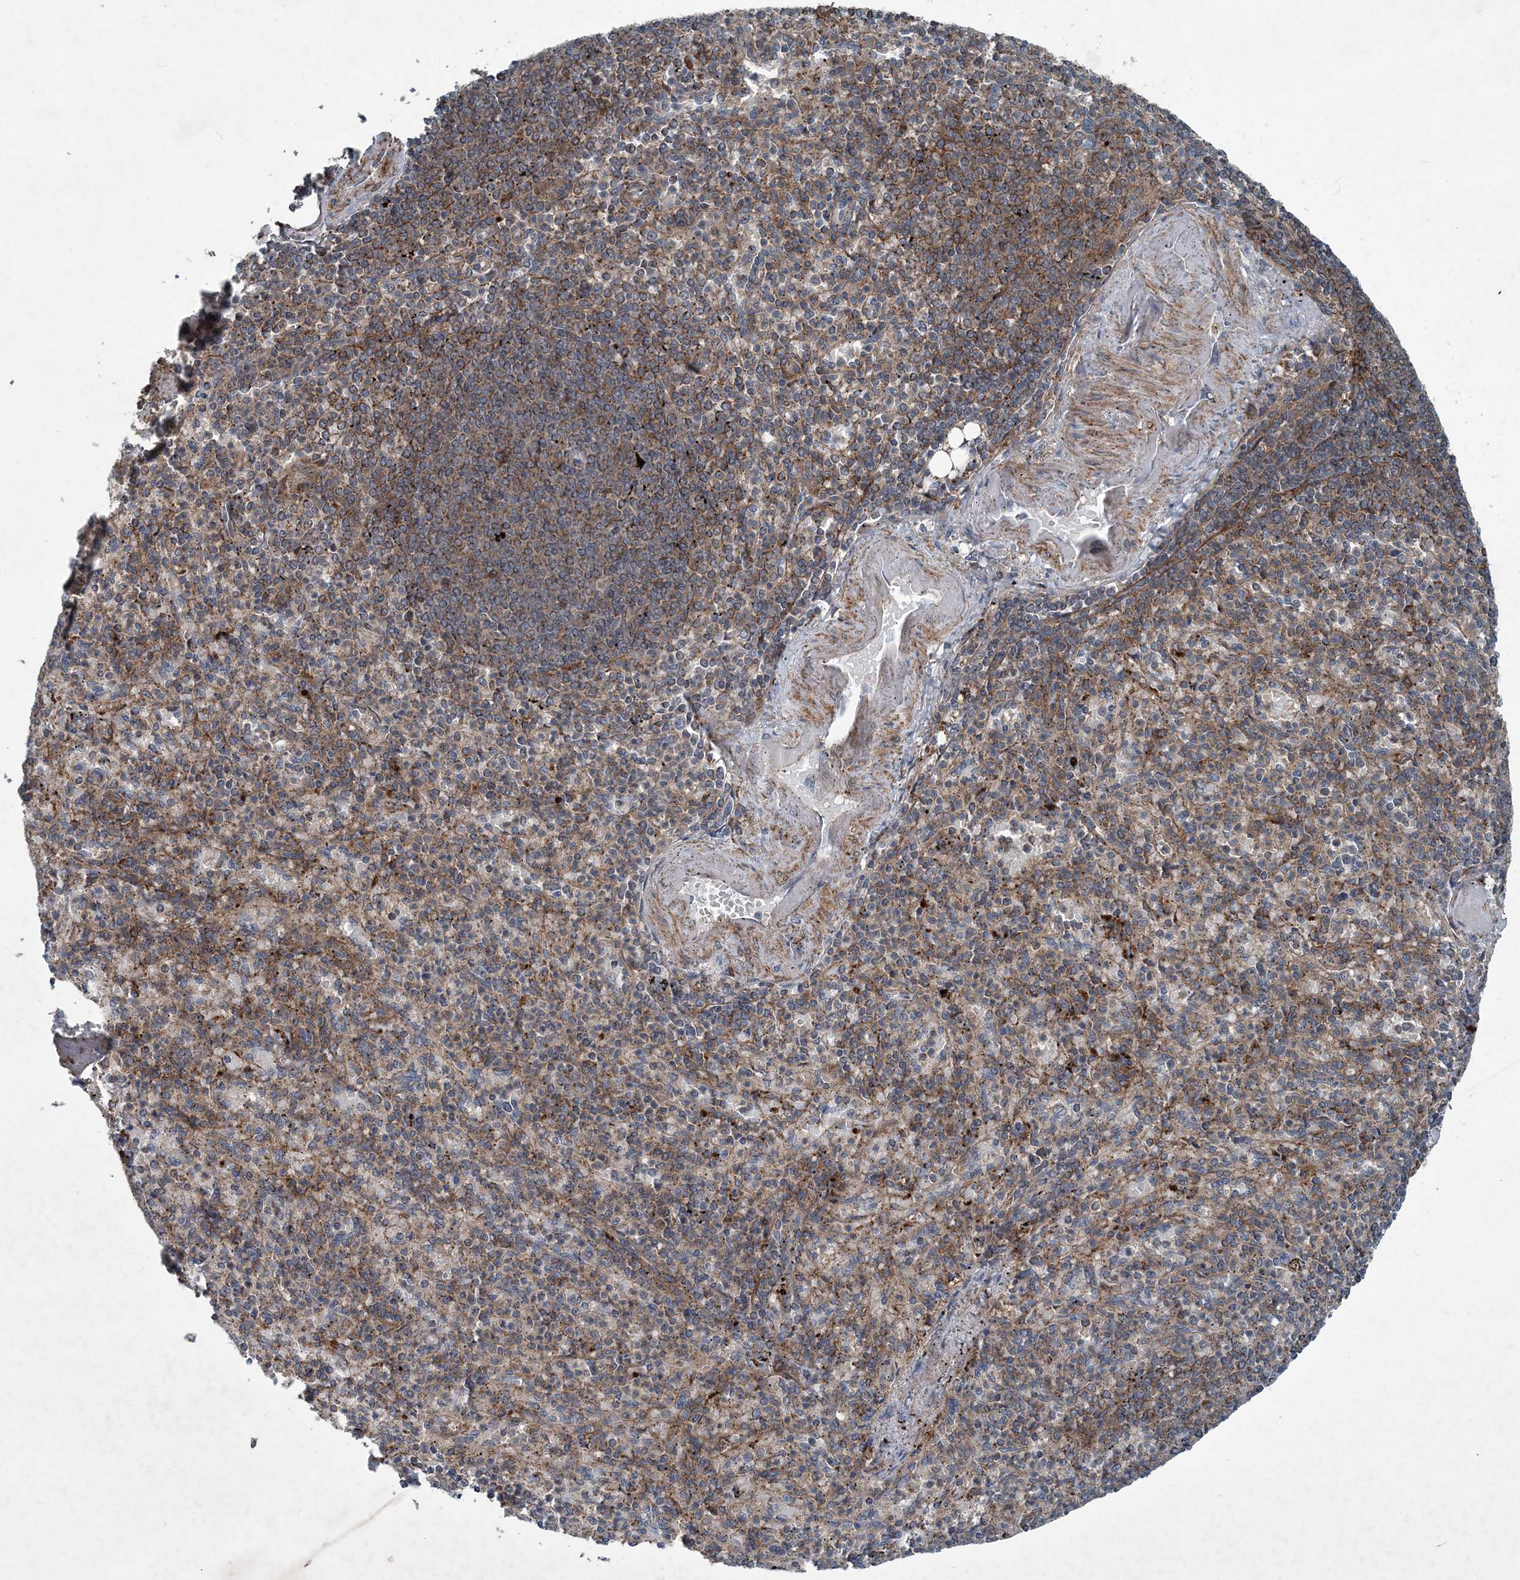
{"staining": {"intensity": "weak", "quantity": "25%-75%", "location": "cytoplasmic/membranous"}, "tissue": "spleen", "cell_type": "Cells in red pulp", "image_type": "normal", "snomed": [{"axis": "morphology", "description": "Normal tissue, NOS"}, {"axis": "topography", "description": "Spleen"}], "caption": "Approximately 25%-75% of cells in red pulp in benign human spleen demonstrate weak cytoplasmic/membranous protein expression as visualized by brown immunohistochemical staining.", "gene": "NDUFA2", "patient": {"sex": "female", "age": 74}}